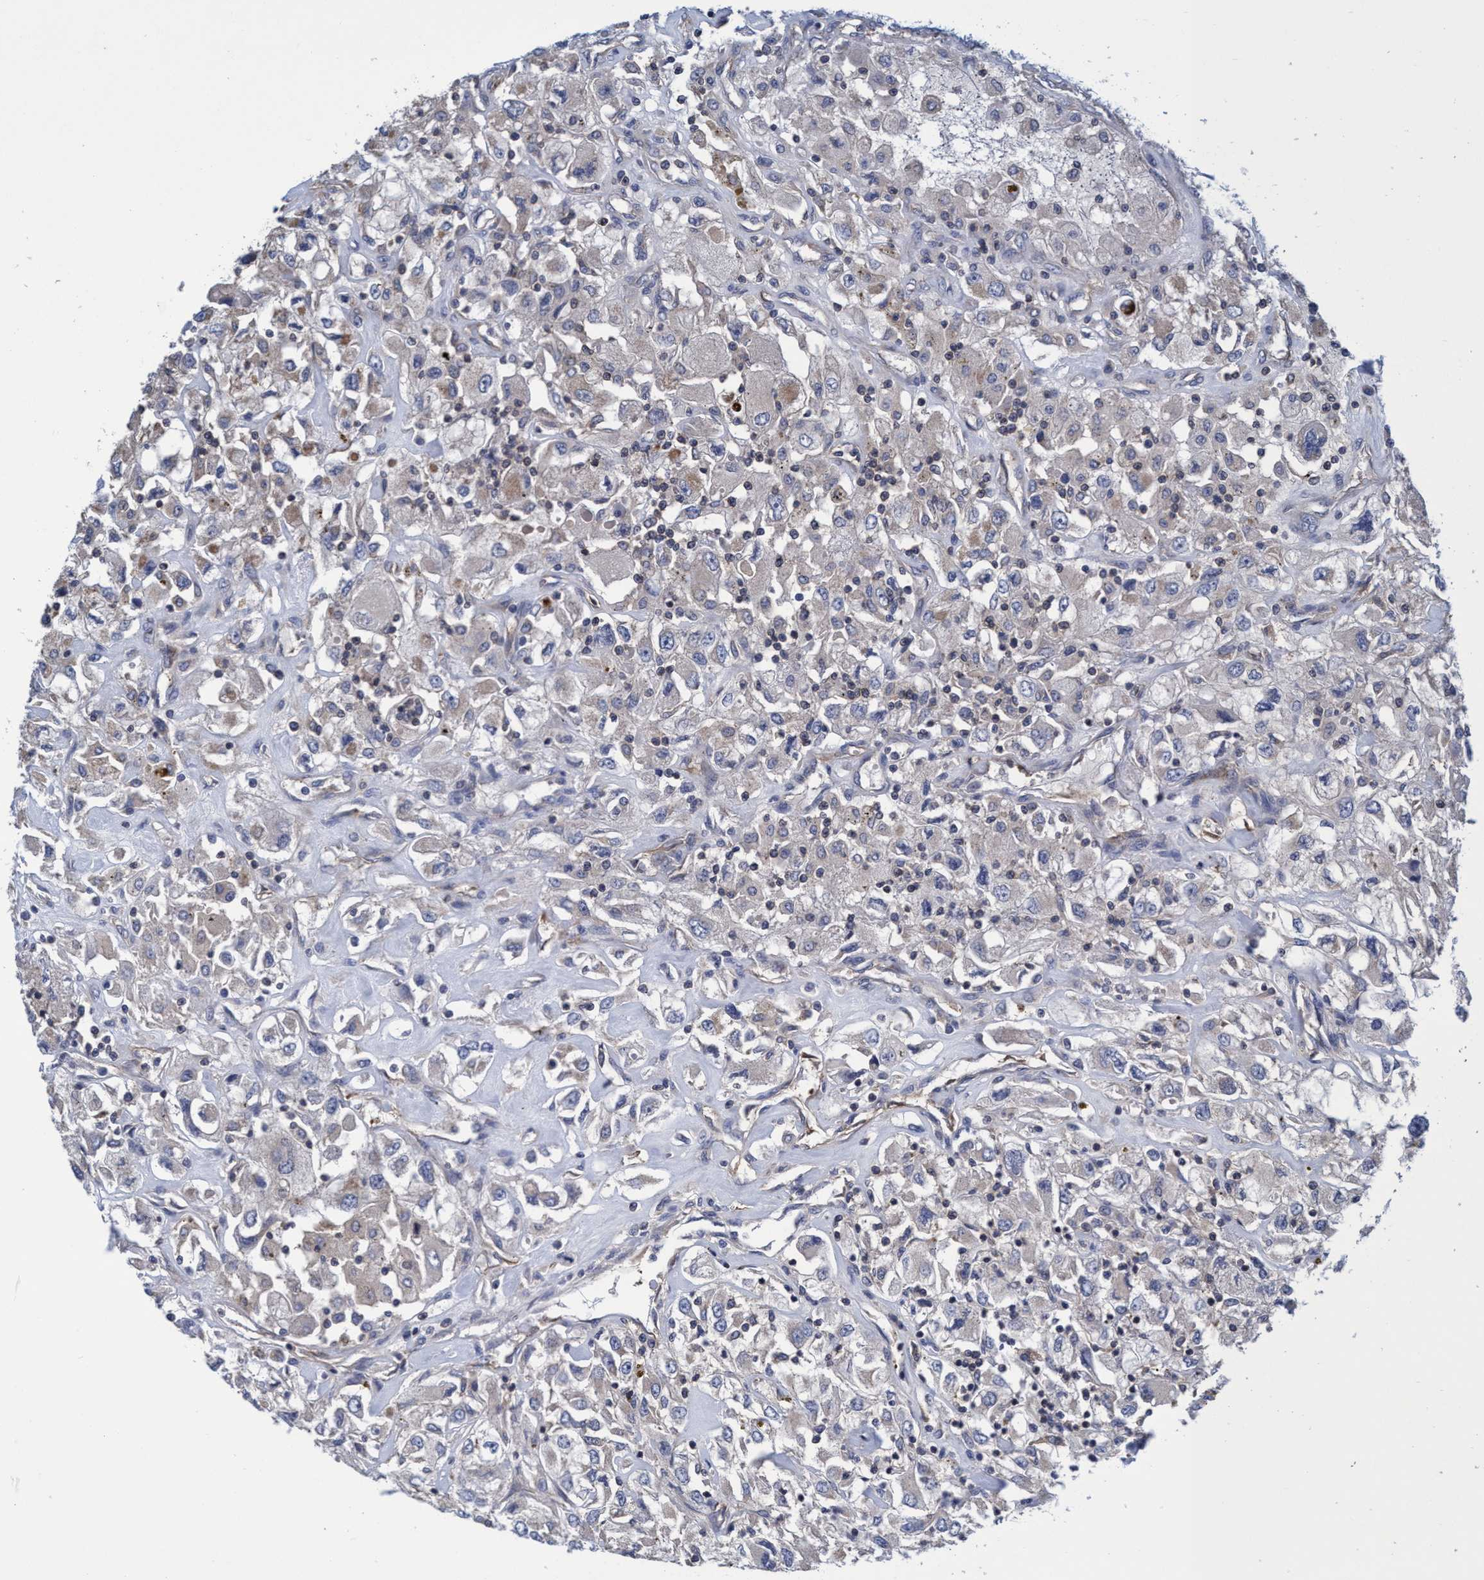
{"staining": {"intensity": "weak", "quantity": "<25%", "location": "cytoplasmic/membranous"}, "tissue": "renal cancer", "cell_type": "Tumor cells", "image_type": "cancer", "snomed": [{"axis": "morphology", "description": "Adenocarcinoma, NOS"}, {"axis": "topography", "description": "Kidney"}], "caption": "Micrograph shows no significant protein staining in tumor cells of renal cancer.", "gene": "CALCOCO2", "patient": {"sex": "female", "age": 52}}